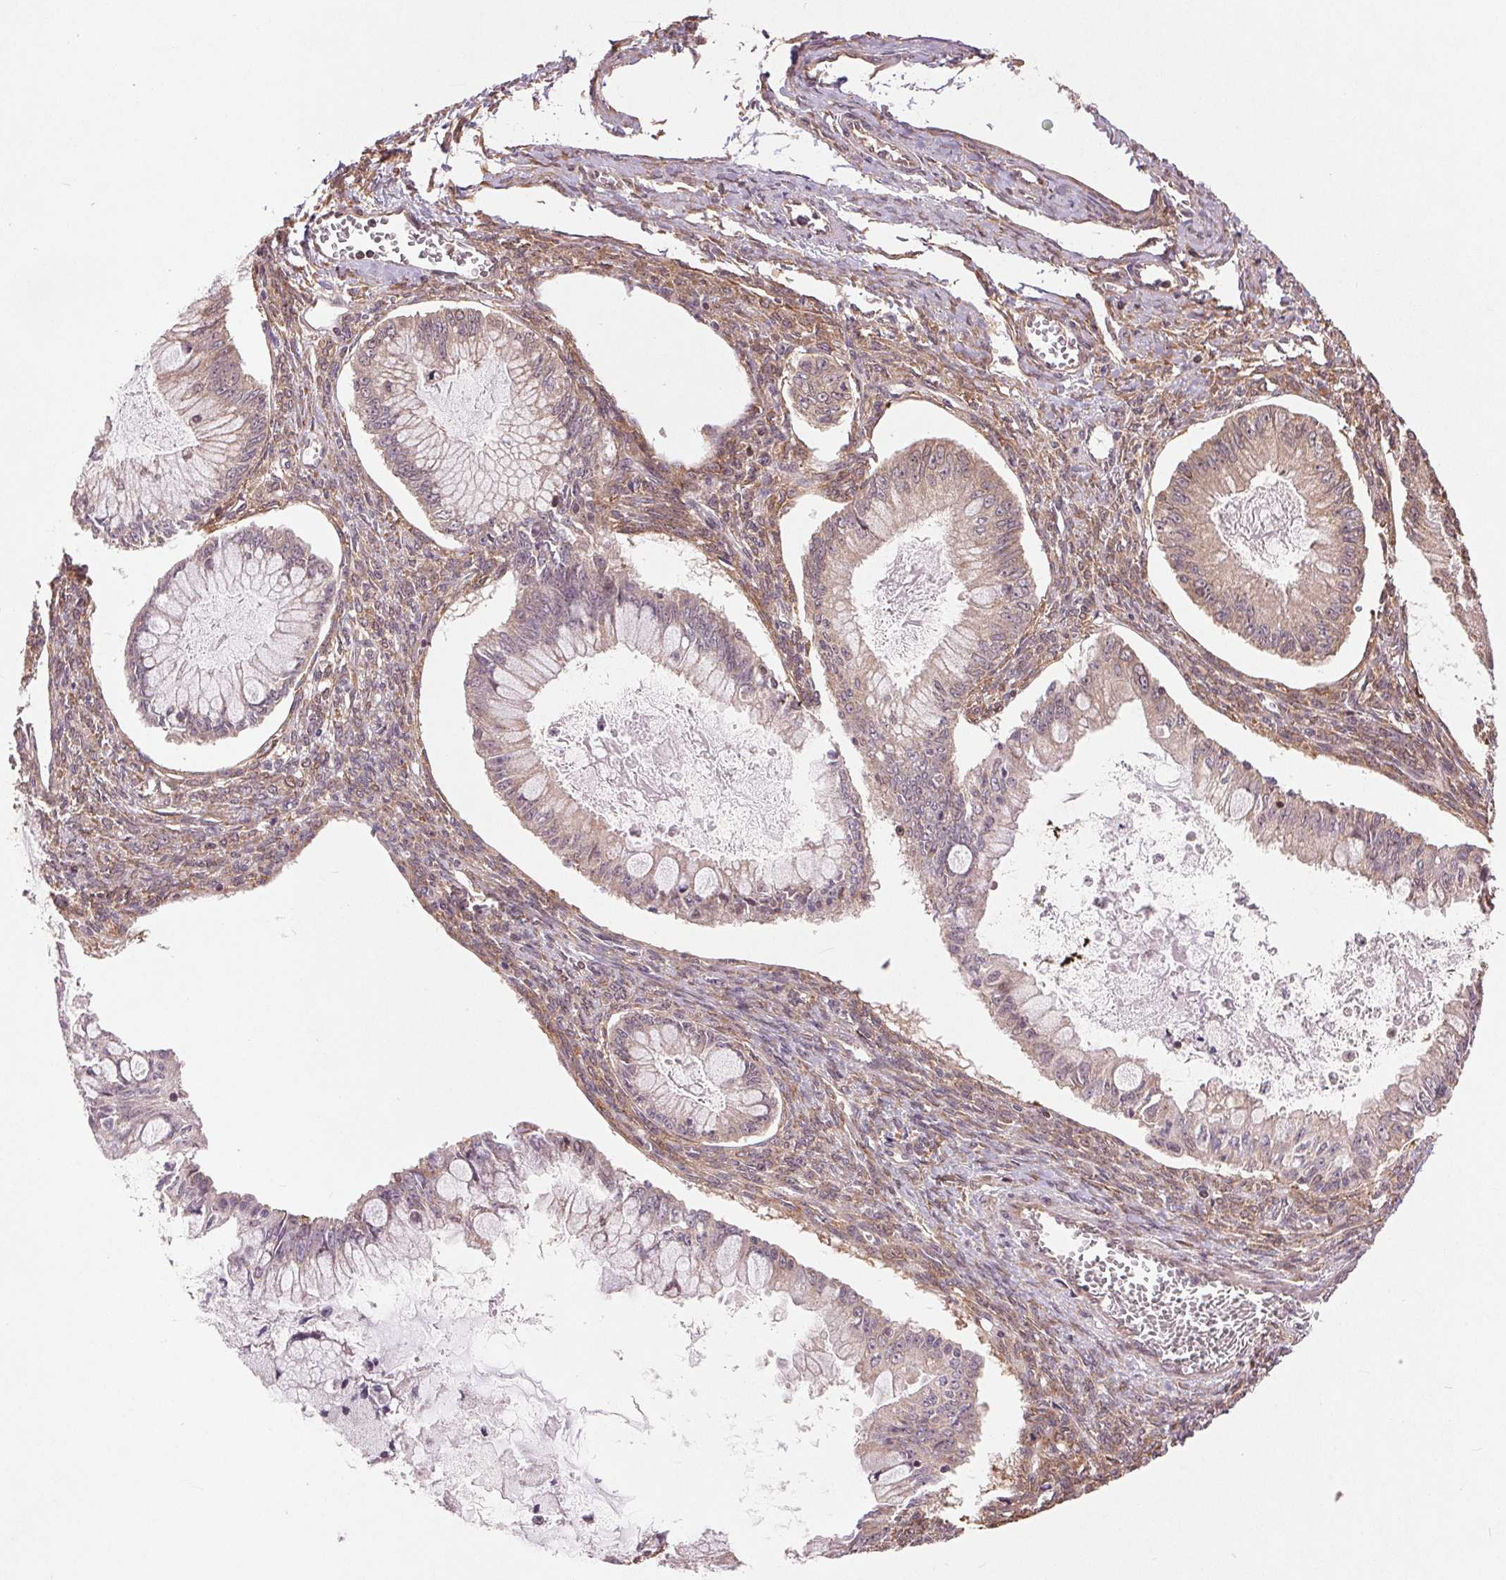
{"staining": {"intensity": "weak", "quantity": "<25%", "location": "cytoplasmic/membranous"}, "tissue": "ovarian cancer", "cell_type": "Tumor cells", "image_type": "cancer", "snomed": [{"axis": "morphology", "description": "Cystadenocarcinoma, mucinous, NOS"}, {"axis": "topography", "description": "Ovary"}], "caption": "The IHC micrograph has no significant expression in tumor cells of mucinous cystadenocarcinoma (ovarian) tissue. Nuclei are stained in blue.", "gene": "BTF3L4", "patient": {"sex": "female", "age": 34}}